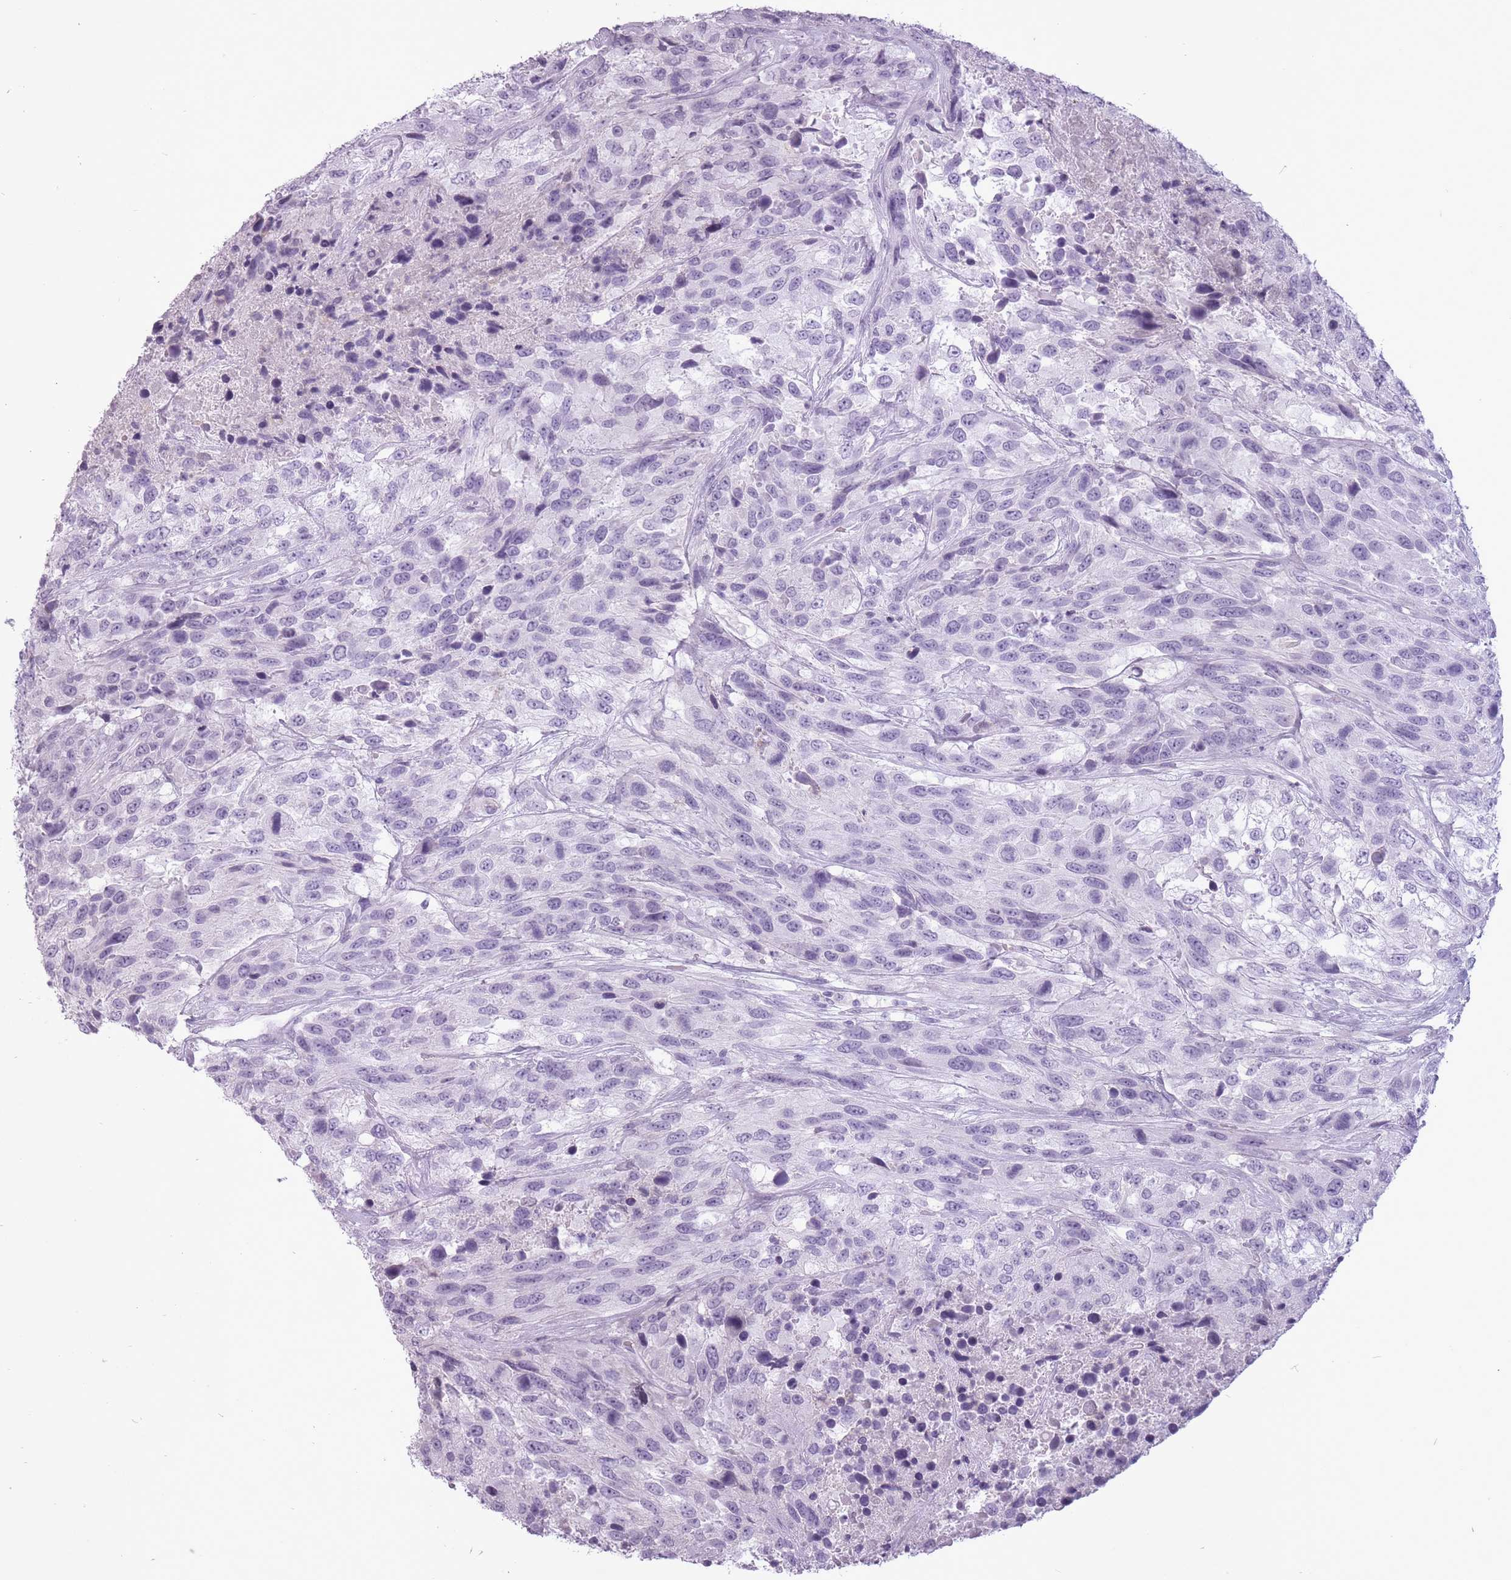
{"staining": {"intensity": "negative", "quantity": "none", "location": "none"}, "tissue": "urothelial cancer", "cell_type": "Tumor cells", "image_type": "cancer", "snomed": [{"axis": "morphology", "description": "Urothelial carcinoma, High grade"}, {"axis": "topography", "description": "Urinary bladder"}], "caption": "Urothelial cancer was stained to show a protein in brown. There is no significant positivity in tumor cells. (Immunohistochemistry (ihc), brightfield microscopy, high magnification).", "gene": "RFX4", "patient": {"sex": "female", "age": 70}}